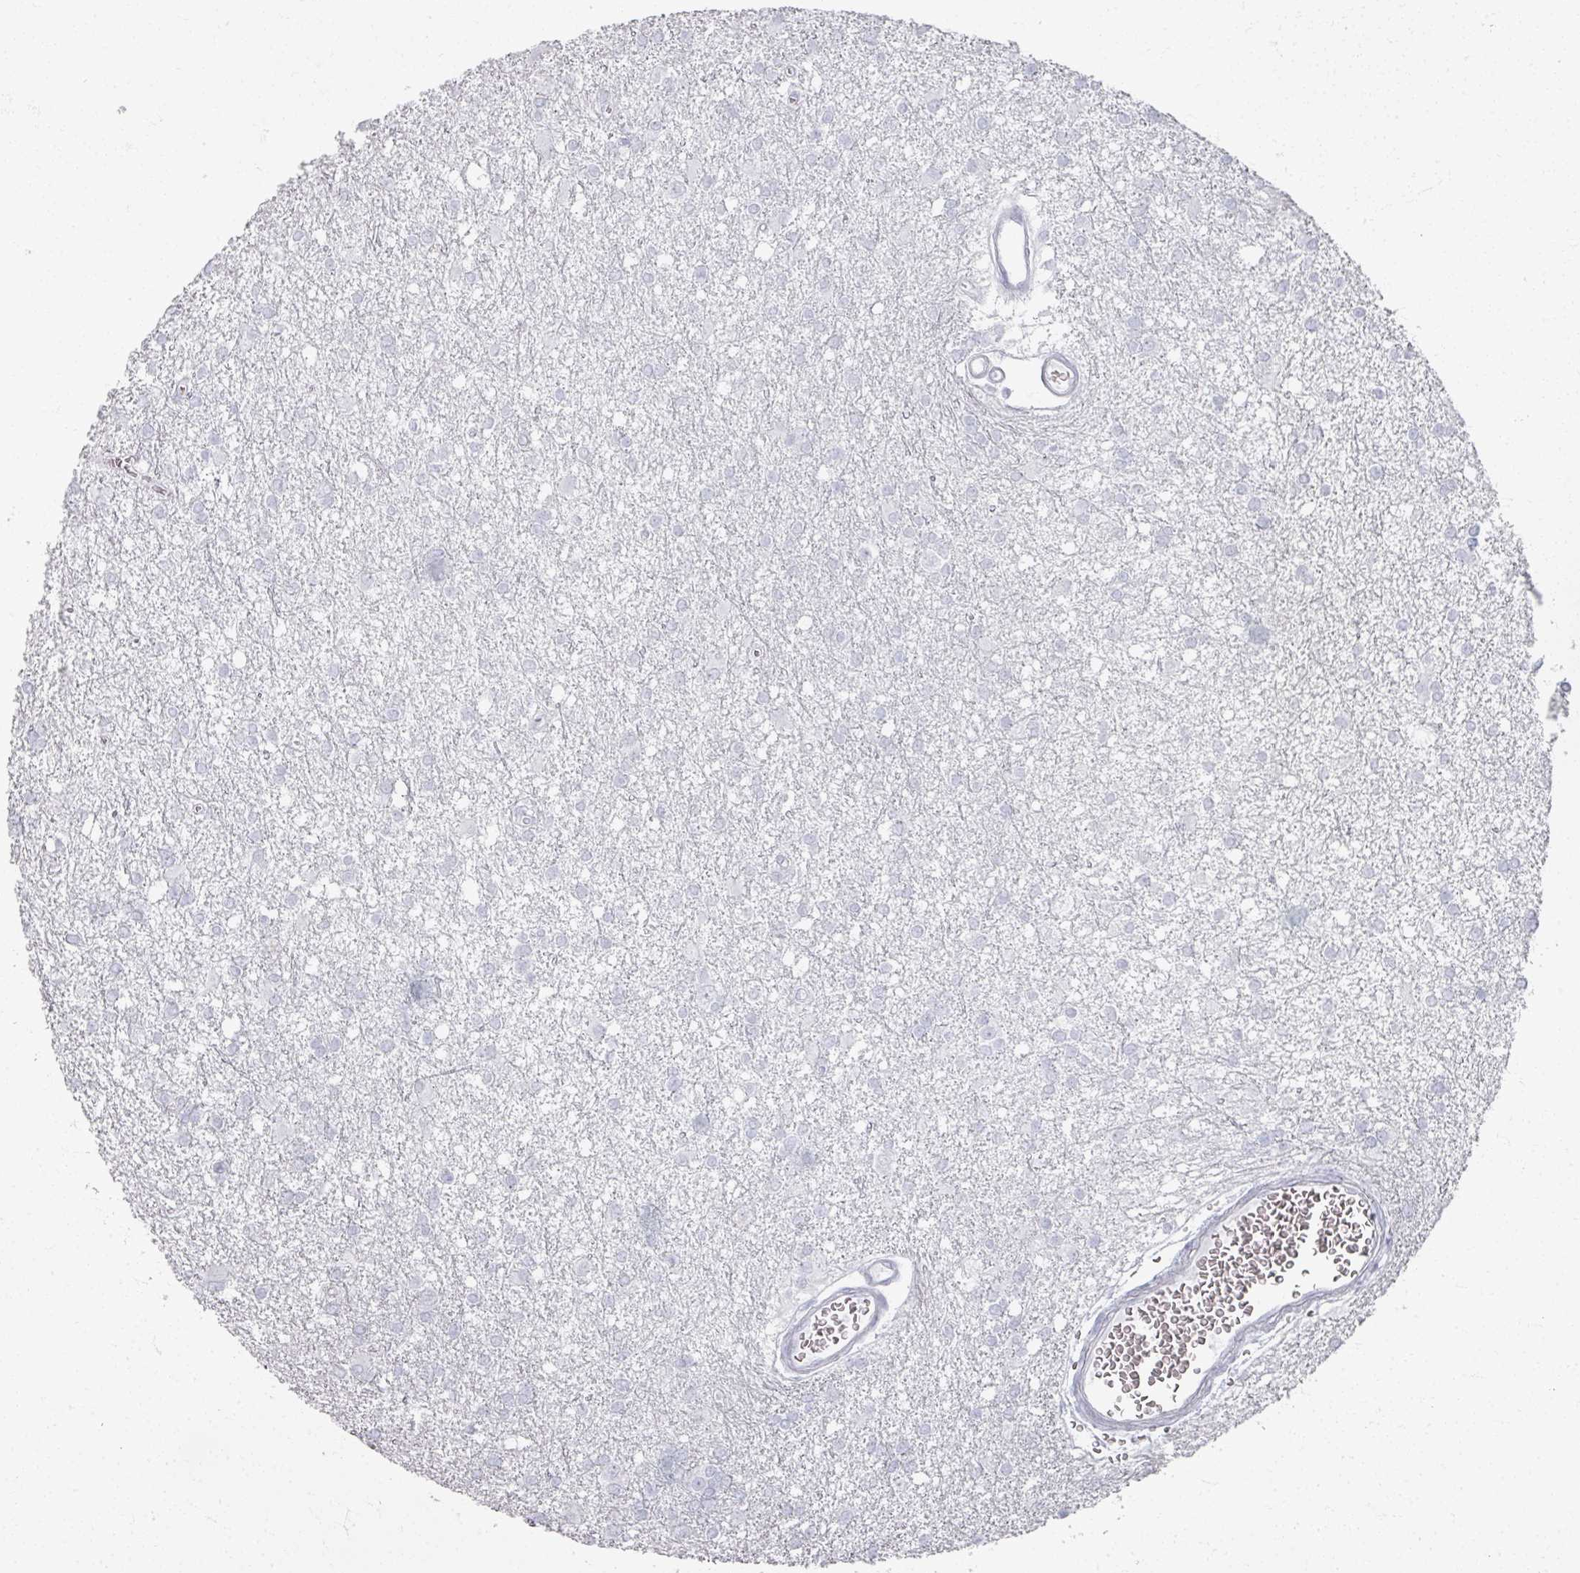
{"staining": {"intensity": "negative", "quantity": "none", "location": "none"}, "tissue": "glioma", "cell_type": "Tumor cells", "image_type": "cancer", "snomed": [{"axis": "morphology", "description": "Glioma, malignant, High grade"}, {"axis": "topography", "description": "Brain"}], "caption": "Human glioma stained for a protein using immunohistochemistry (IHC) demonstrates no staining in tumor cells.", "gene": "PSKH1", "patient": {"sex": "male", "age": 48}}